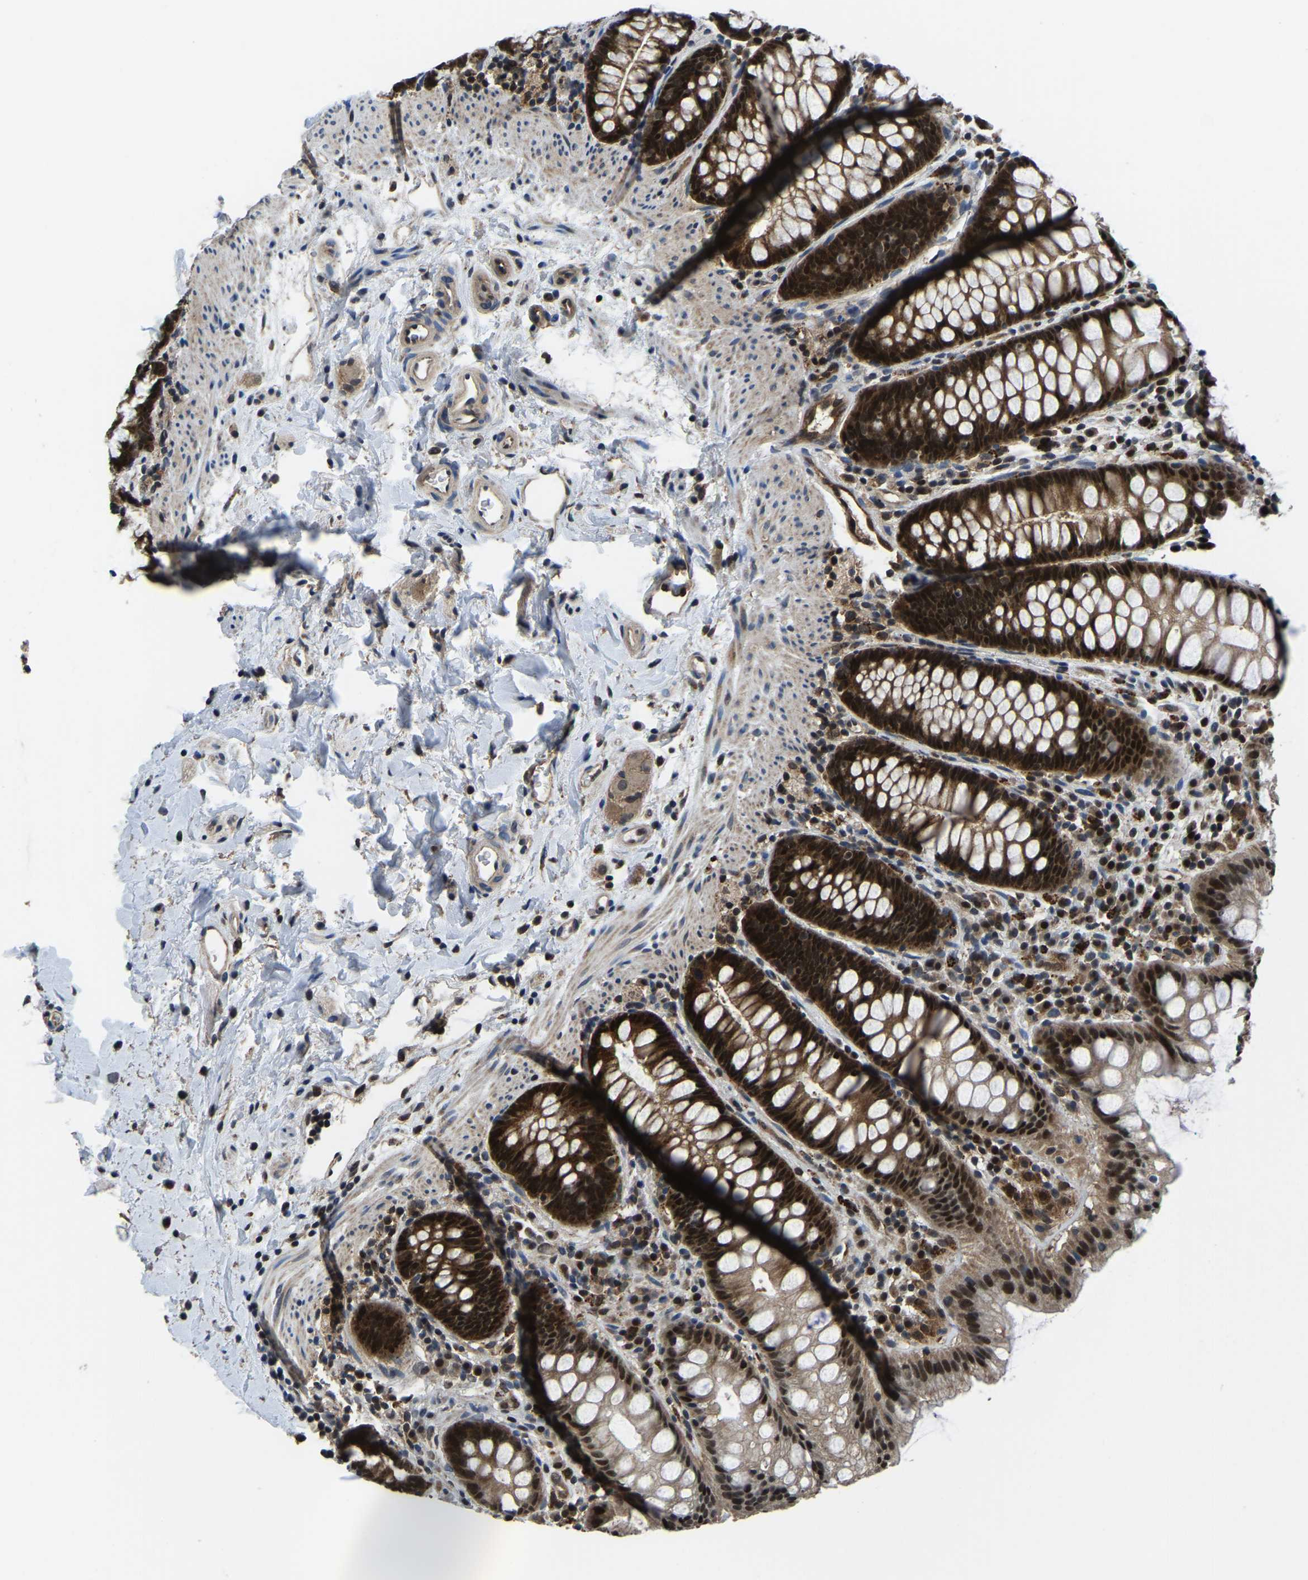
{"staining": {"intensity": "strong", "quantity": ">75%", "location": "cytoplasmic/membranous,nuclear"}, "tissue": "rectum", "cell_type": "Glandular cells", "image_type": "normal", "snomed": [{"axis": "morphology", "description": "Normal tissue, NOS"}, {"axis": "topography", "description": "Rectum"}], "caption": "Glandular cells reveal strong cytoplasmic/membranous,nuclear expression in approximately >75% of cells in benign rectum.", "gene": "DFFA", "patient": {"sex": "female", "age": 65}}